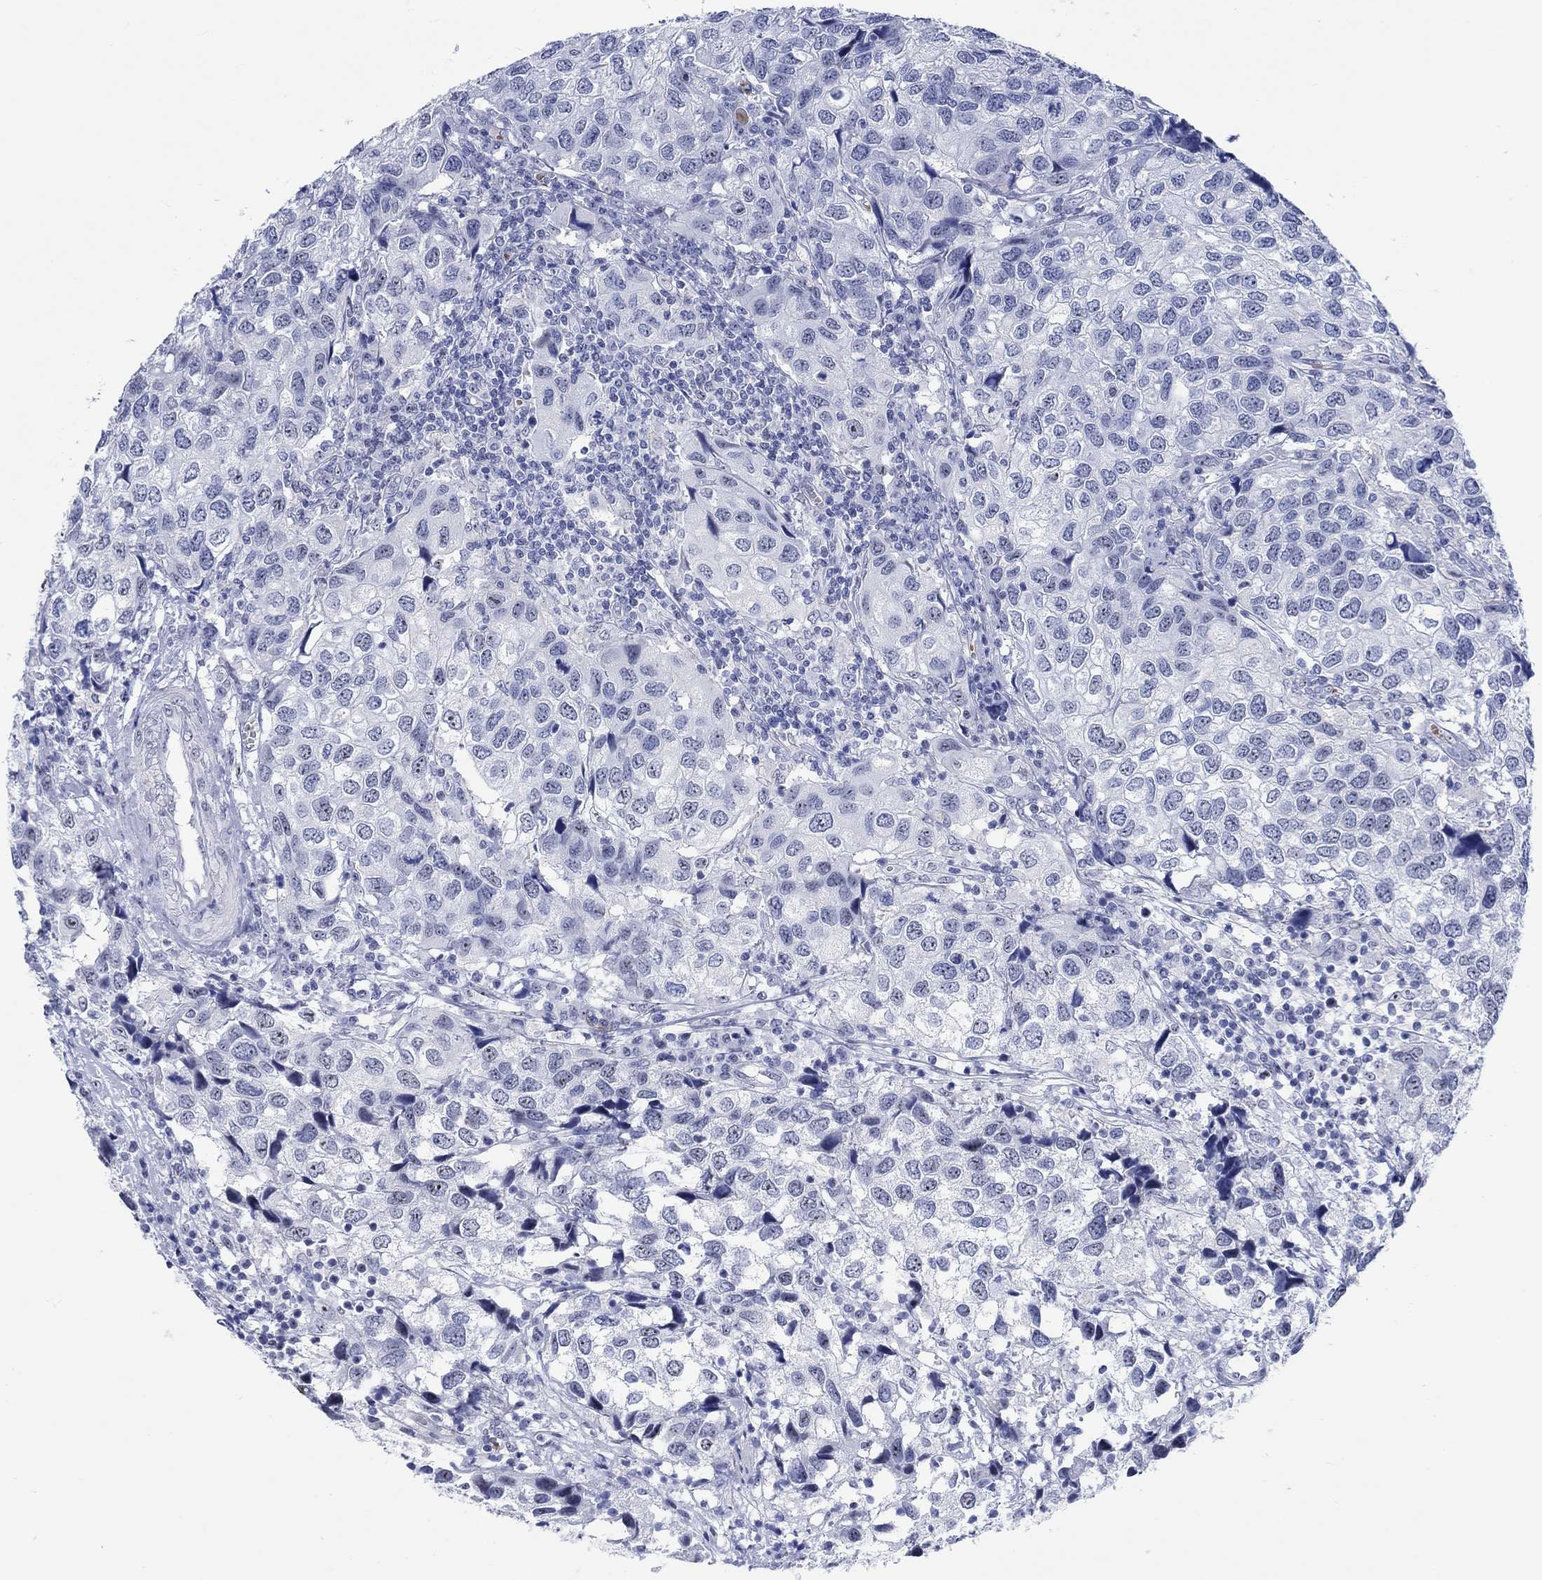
{"staining": {"intensity": "strong", "quantity": "<25%", "location": "nuclear"}, "tissue": "urothelial cancer", "cell_type": "Tumor cells", "image_type": "cancer", "snomed": [{"axis": "morphology", "description": "Urothelial carcinoma, High grade"}, {"axis": "topography", "description": "Urinary bladder"}], "caption": "Strong nuclear protein expression is present in about <25% of tumor cells in urothelial carcinoma (high-grade).", "gene": "ZNF446", "patient": {"sex": "male", "age": 79}}